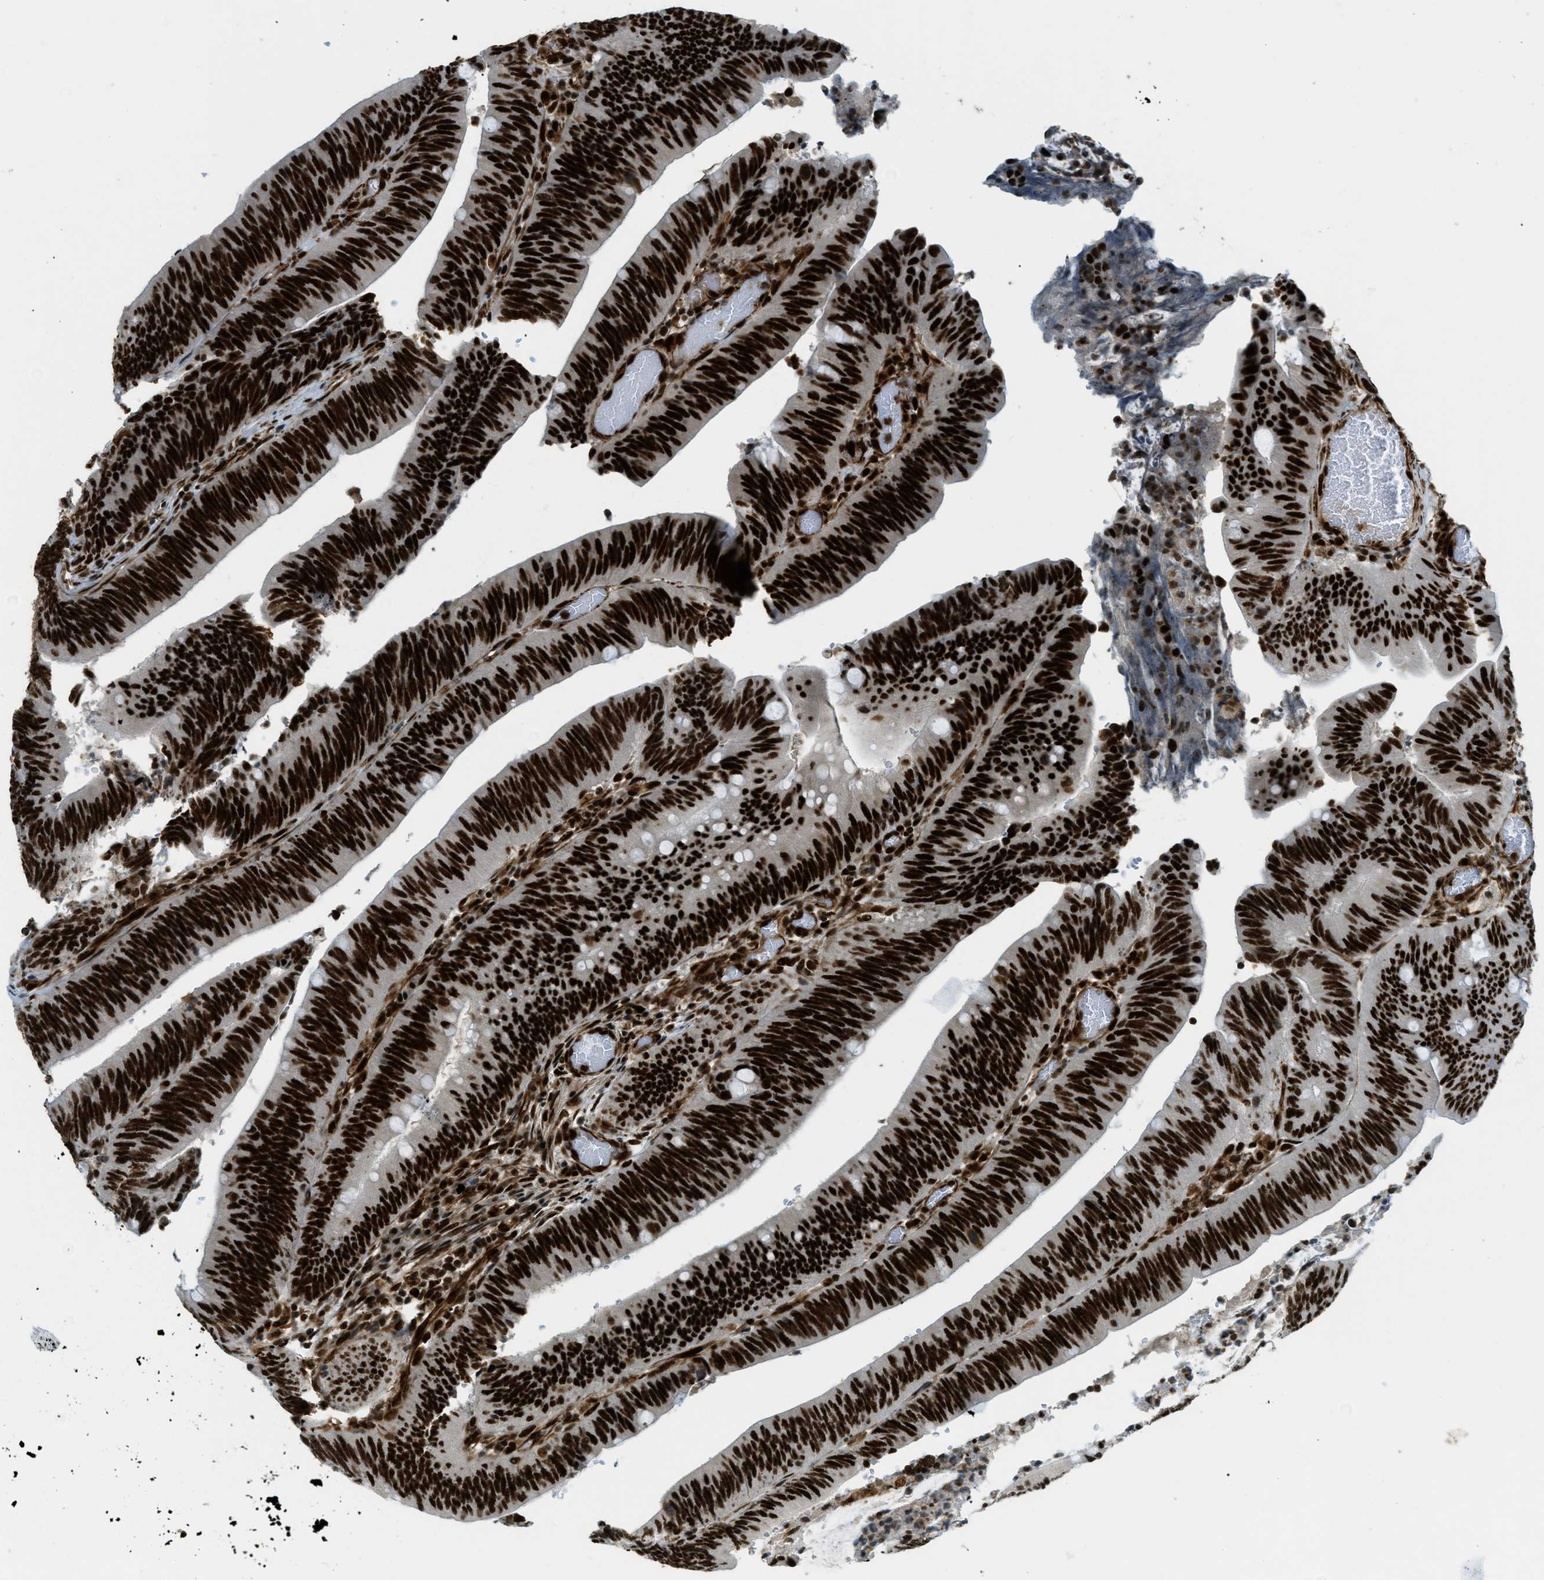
{"staining": {"intensity": "strong", "quantity": ">75%", "location": "nuclear"}, "tissue": "colorectal cancer", "cell_type": "Tumor cells", "image_type": "cancer", "snomed": [{"axis": "morphology", "description": "Normal tissue, NOS"}, {"axis": "morphology", "description": "Adenocarcinoma, NOS"}, {"axis": "topography", "description": "Rectum"}], "caption": "This micrograph demonstrates colorectal adenocarcinoma stained with immunohistochemistry (IHC) to label a protein in brown. The nuclear of tumor cells show strong positivity for the protein. Nuclei are counter-stained blue.", "gene": "ZFR", "patient": {"sex": "female", "age": 66}}